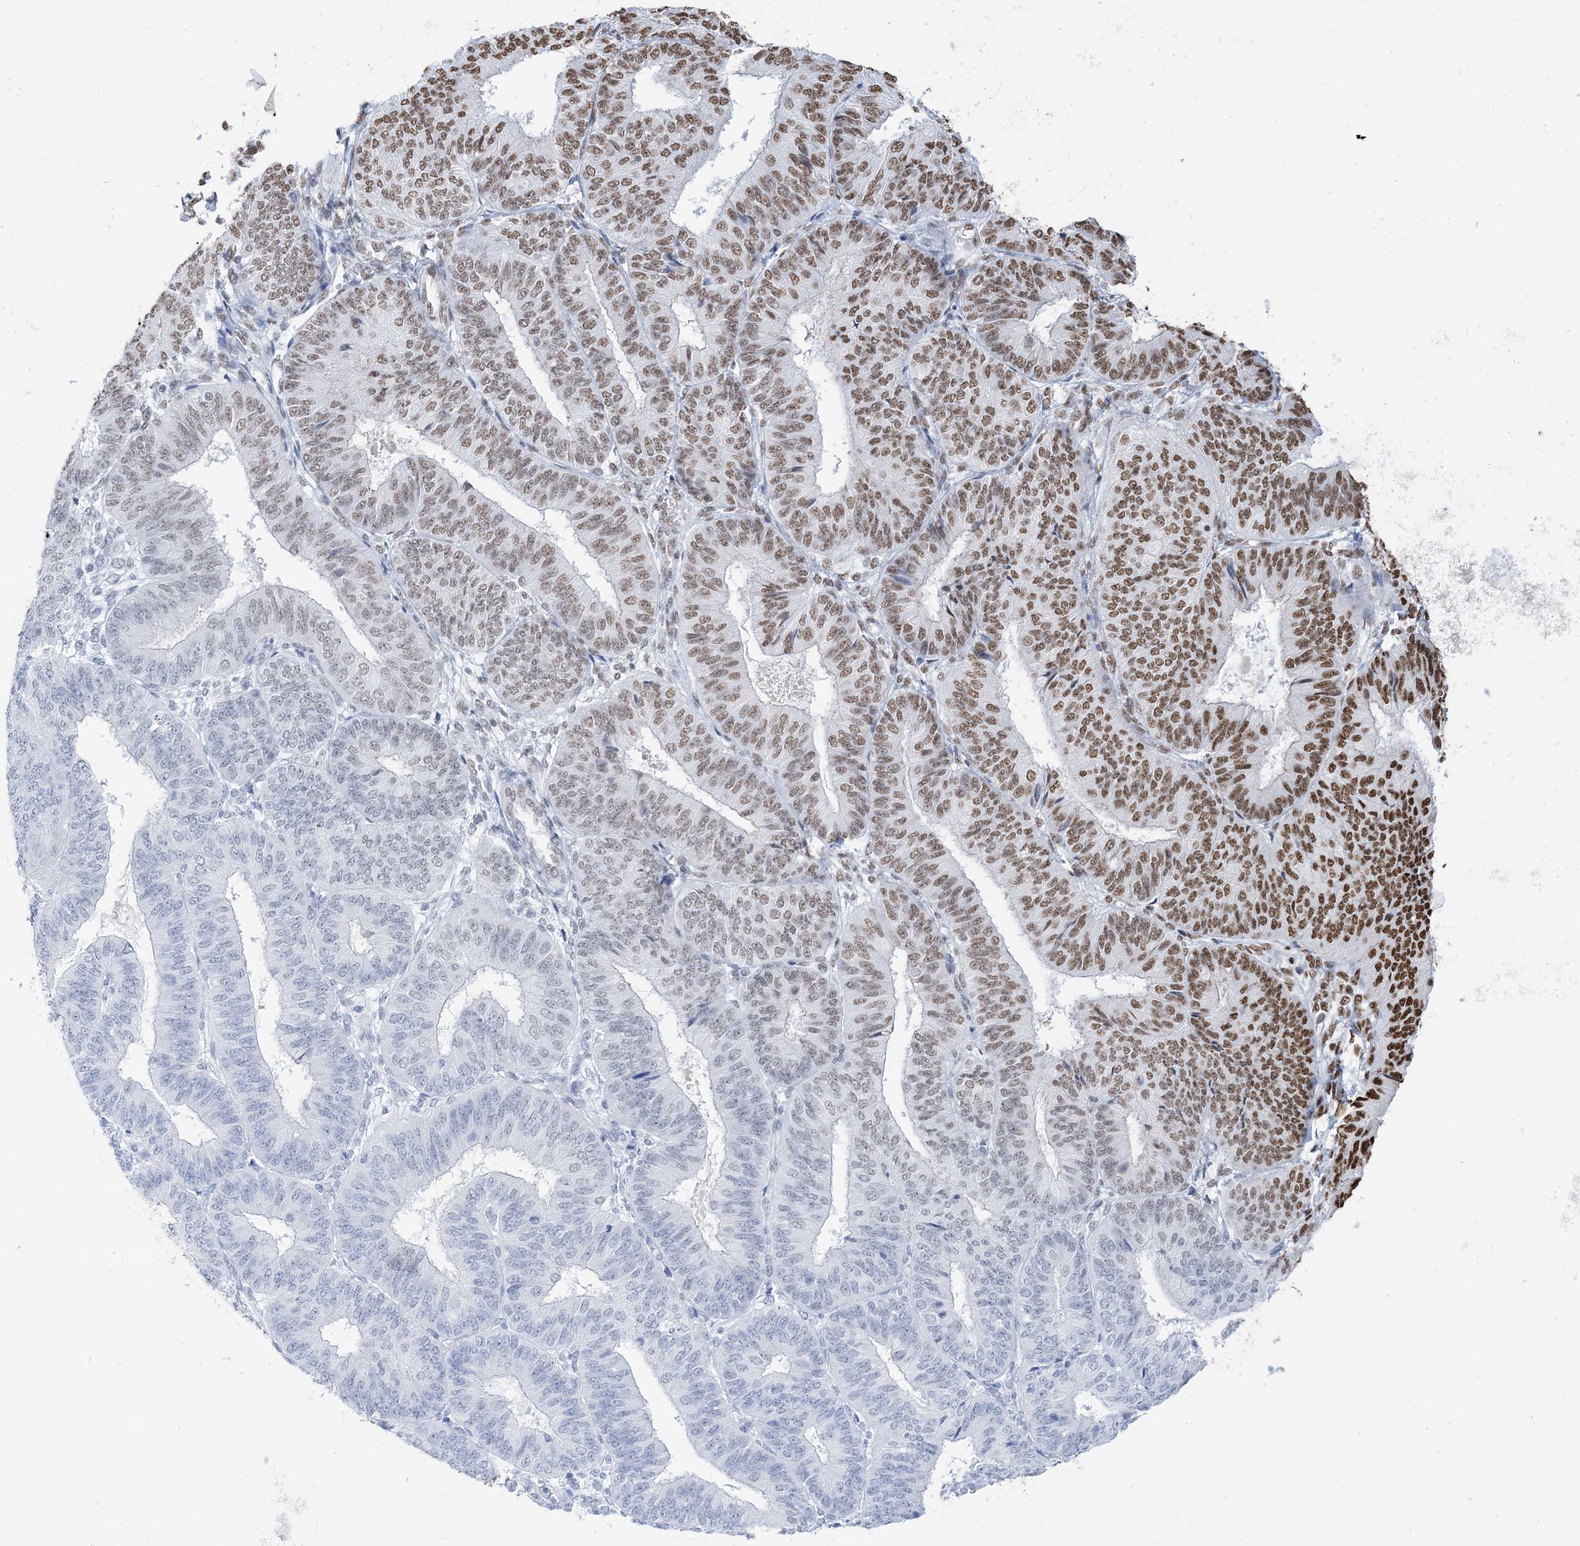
{"staining": {"intensity": "moderate", "quantity": ">75%", "location": "nuclear"}, "tissue": "endometrial cancer", "cell_type": "Tumor cells", "image_type": "cancer", "snomed": [{"axis": "morphology", "description": "Adenocarcinoma, NOS"}, {"axis": "topography", "description": "Endometrium"}], "caption": "Tumor cells demonstrate moderate nuclear staining in approximately >75% of cells in endometrial cancer (adenocarcinoma). The protein of interest is shown in brown color, while the nuclei are stained blue.", "gene": "ZNF792", "patient": {"sex": "female", "age": 58}}